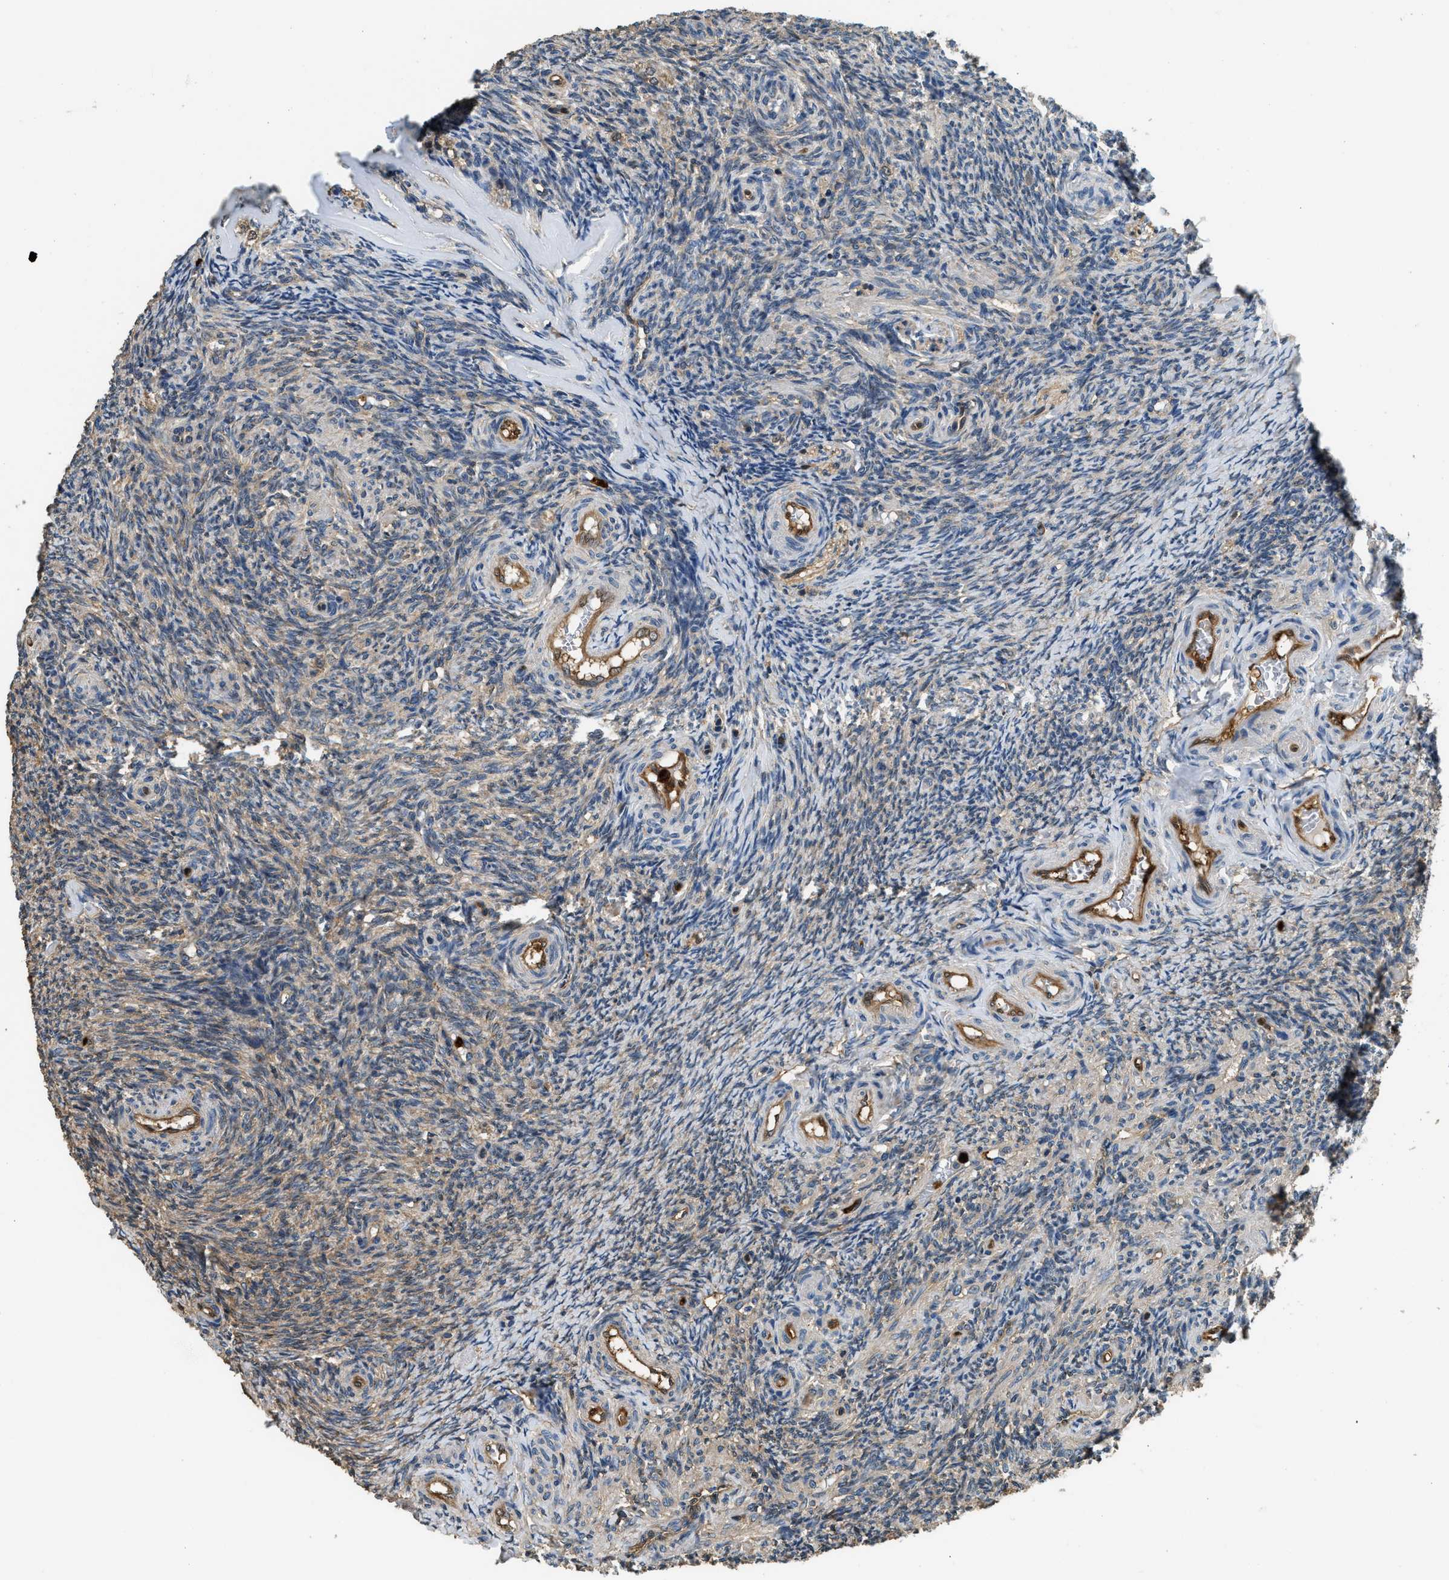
{"staining": {"intensity": "weak", "quantity": "25%-75%", "location": "cytoplasmic/membranous"}, "tissue": "ovary", "cell_type": "Follicle cells", "image_type": "normal", "snomed": [{"axis": "morphology", "description": "Normal tissue, NOS"}, {"axis": "topography", "description": "Ovary"}], "caption": "Immunohistochemistry micrograph of benign ovary: ovary stained using immunohistochemistry (IHC) shows low levels of weak protein expression localized specifically in the cytoplasmic/membranous of follicle cells, appearing as a cytoplasmic/membranous brown color.", "gene": "ANXA3", "patient": {"sex": "female", "age": 41}}